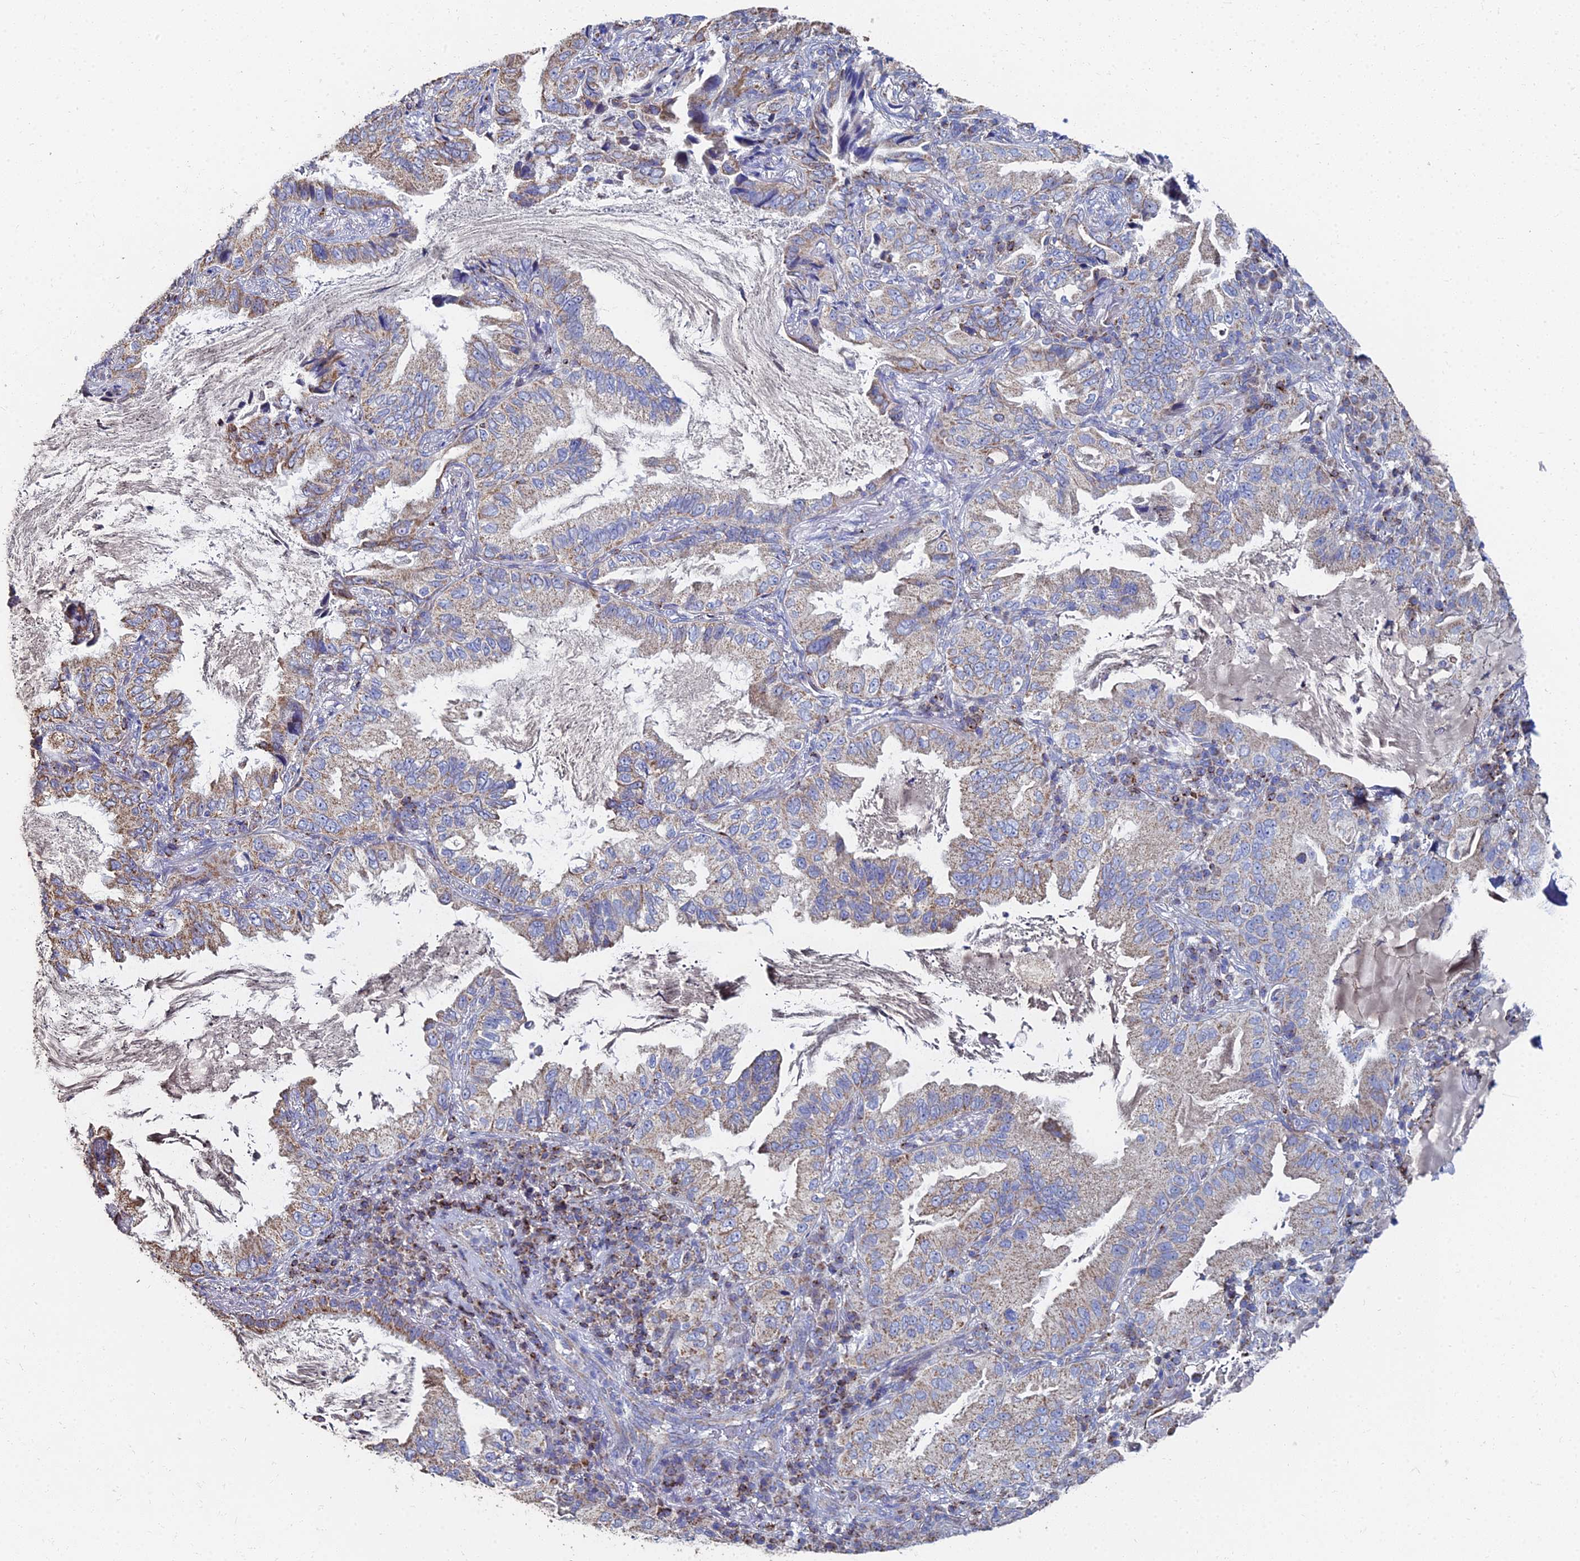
{"staining": {"intensity": "moderate", "quantity": "<25%", "location": "cytoplasmic/membranous"}, "tissue": "lung cancer", "cell_type": "Tumor cells", "image_type": "cancer", "snomed": [{"axis": "morphology", "description": "Adenocarcinoma, NOS"}, {"axis": "topography", "description": "Lung"}], "caption": "Lung cancer (adenocarcinoma) stained for a protein exhibits moderate cytoplasmic/membranous positivity in tumor cells.", "gene": "SPOCK2", "patient": {"sex": "female", "age": 69}}